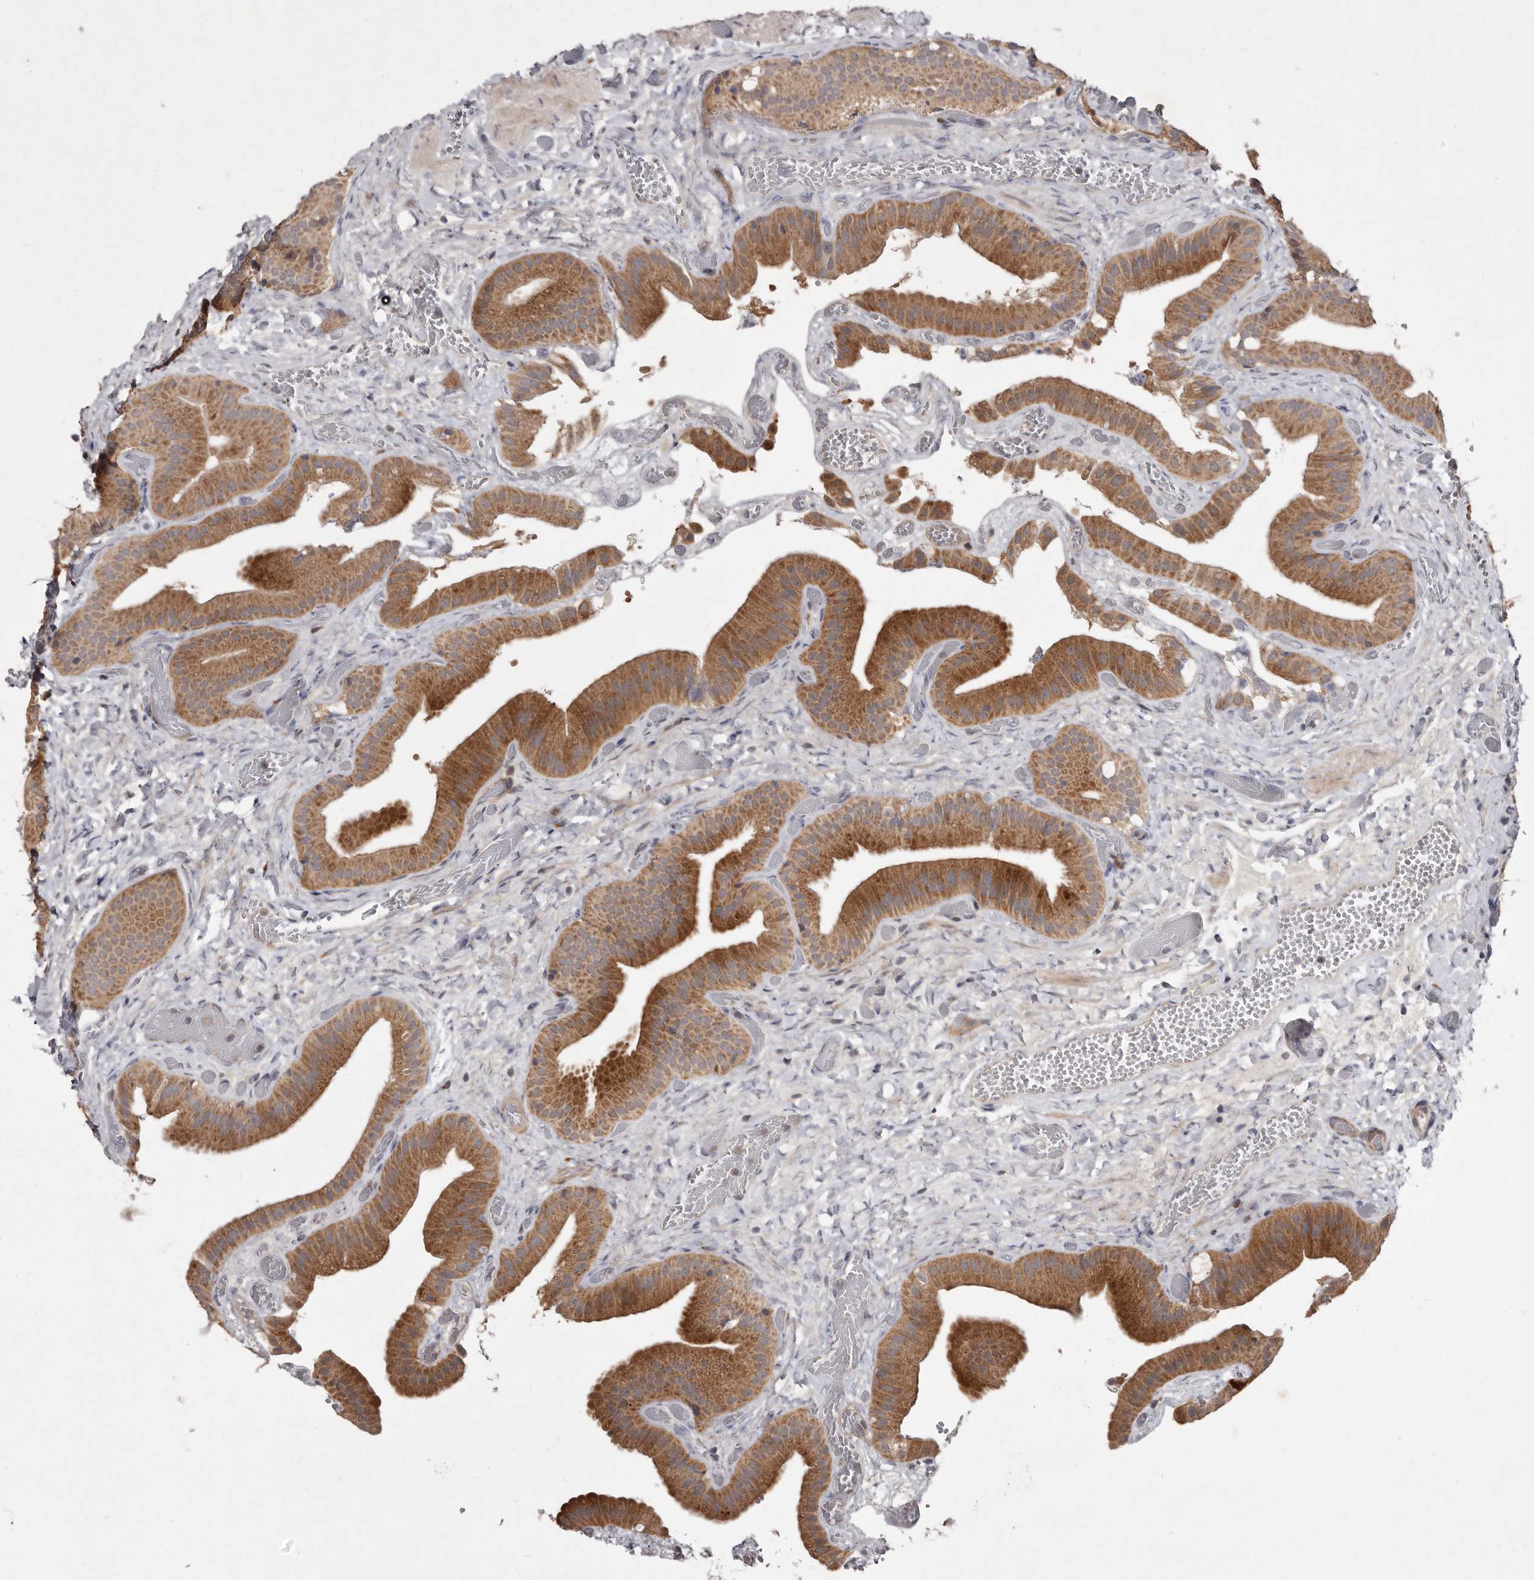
{"staining": {"intensity": "strong", "quantity": ">75%", "location": "cytoplasmic/membranous"}, "tissue": "gallbladder", "cell_type": "Glandular cells", "image_type": "normal", "snomed": [{"axis": "morphology", "description": "Normal tissue, NOS"}, {"axis": "topography", "description": "Gallbladder"}], "caption": "Immunohistochemistry (IHC) (DAB) staining of benign human gallbladder shows strong cytoplasmic/membranous protein staining in about >75% of glandular cells.", "gene": "FLAD1", "patient": {"sex": "female", "age": 64}}